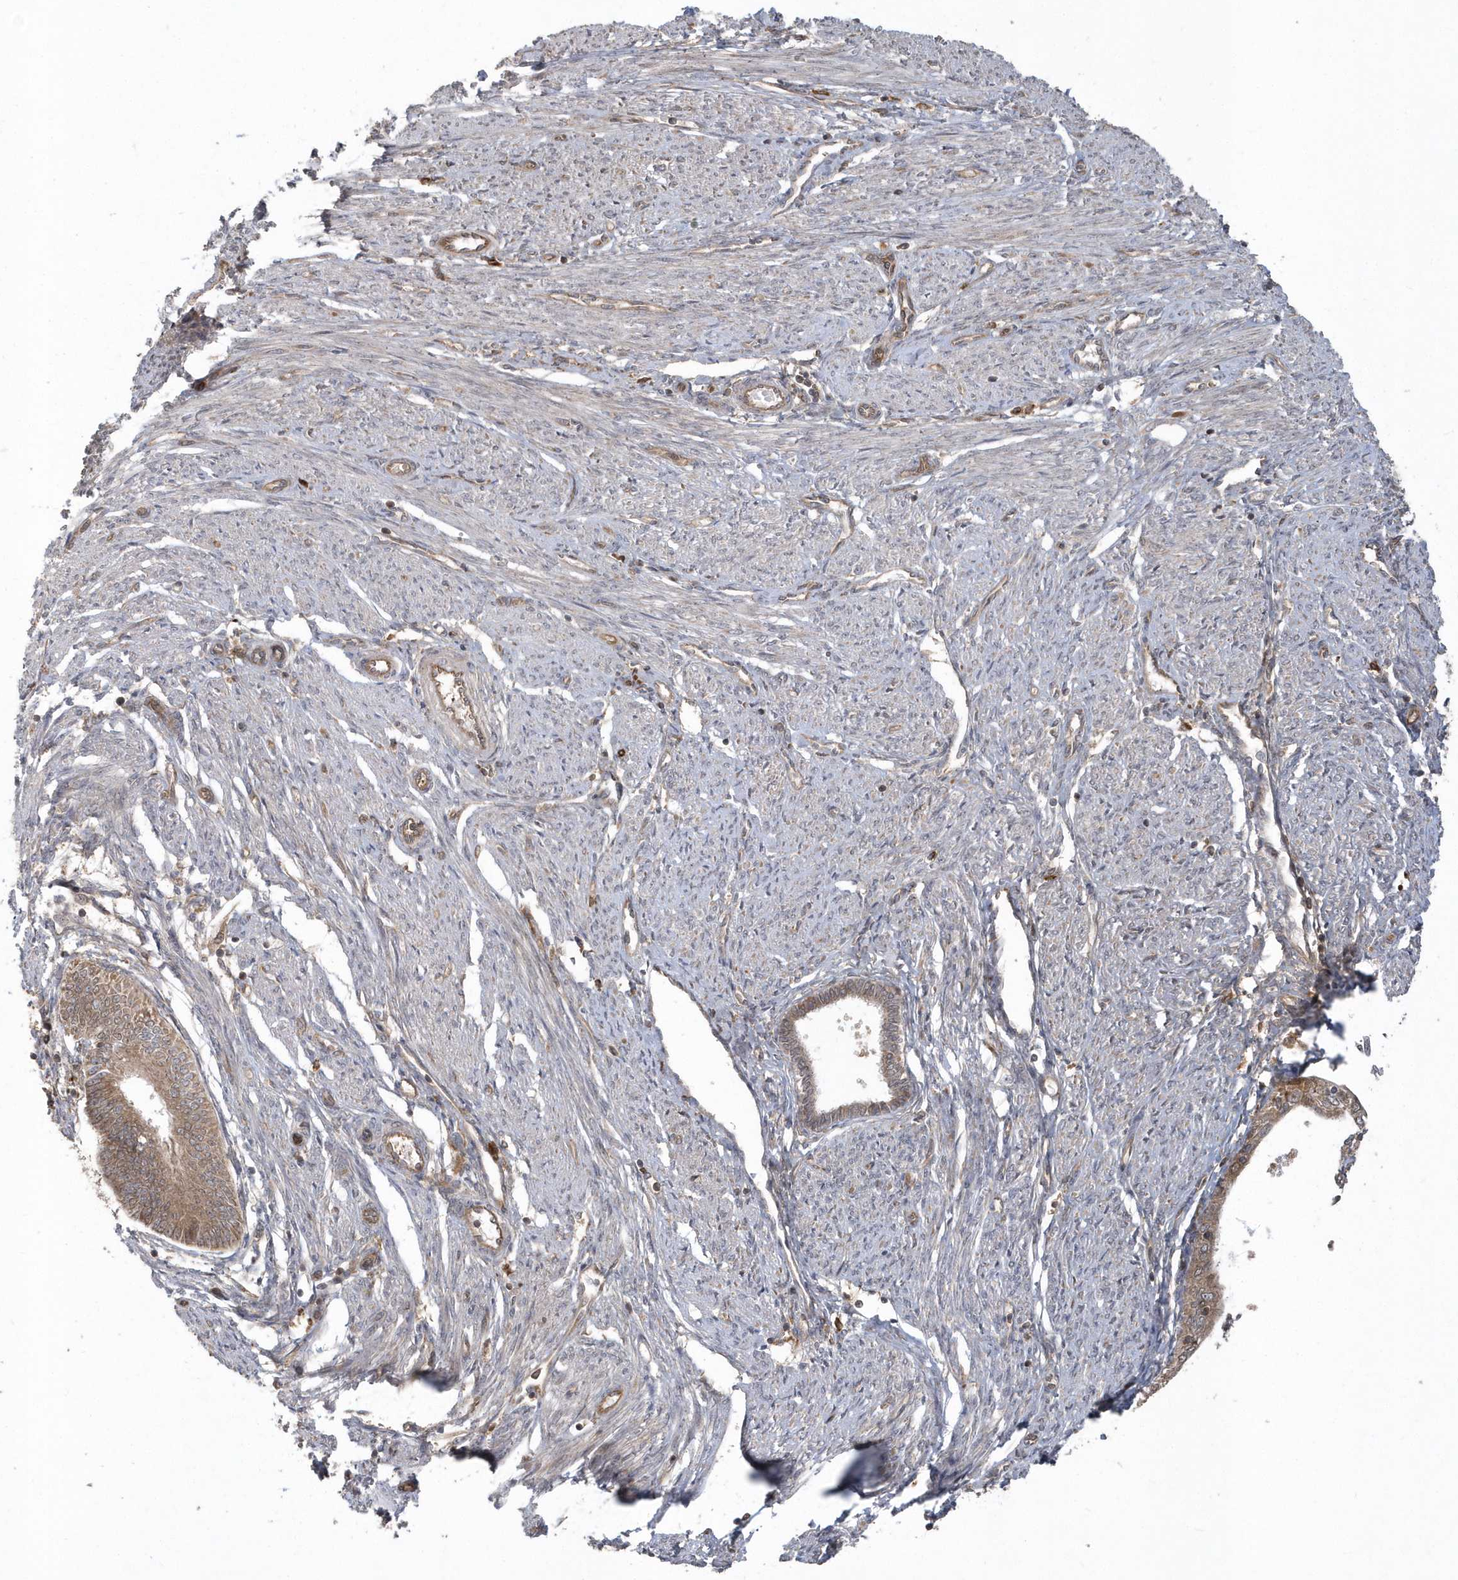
{"staining": {"intensity": "moderate", "quantity": ">75%", "location": "cytoplasmic/membranous"}, "tissue": "endometrial cancer", "cell_type": "Tumor cells", "image_type": "cancer", "snomed": [{"axis": "morphology", "description": "Adenocarcinoma, NOS"}, {"axis": "topography", "description": "Endometrium"}], "caption": "About >75% of tumor cells in human endometrial adenocarcinoma demonstrate moderate cytoplasmic/membranous protein expression as visualized by brown immunohistochemical staining.", "gene": "HERPUD1", "patient": {"sex": "female", "age": 58}}